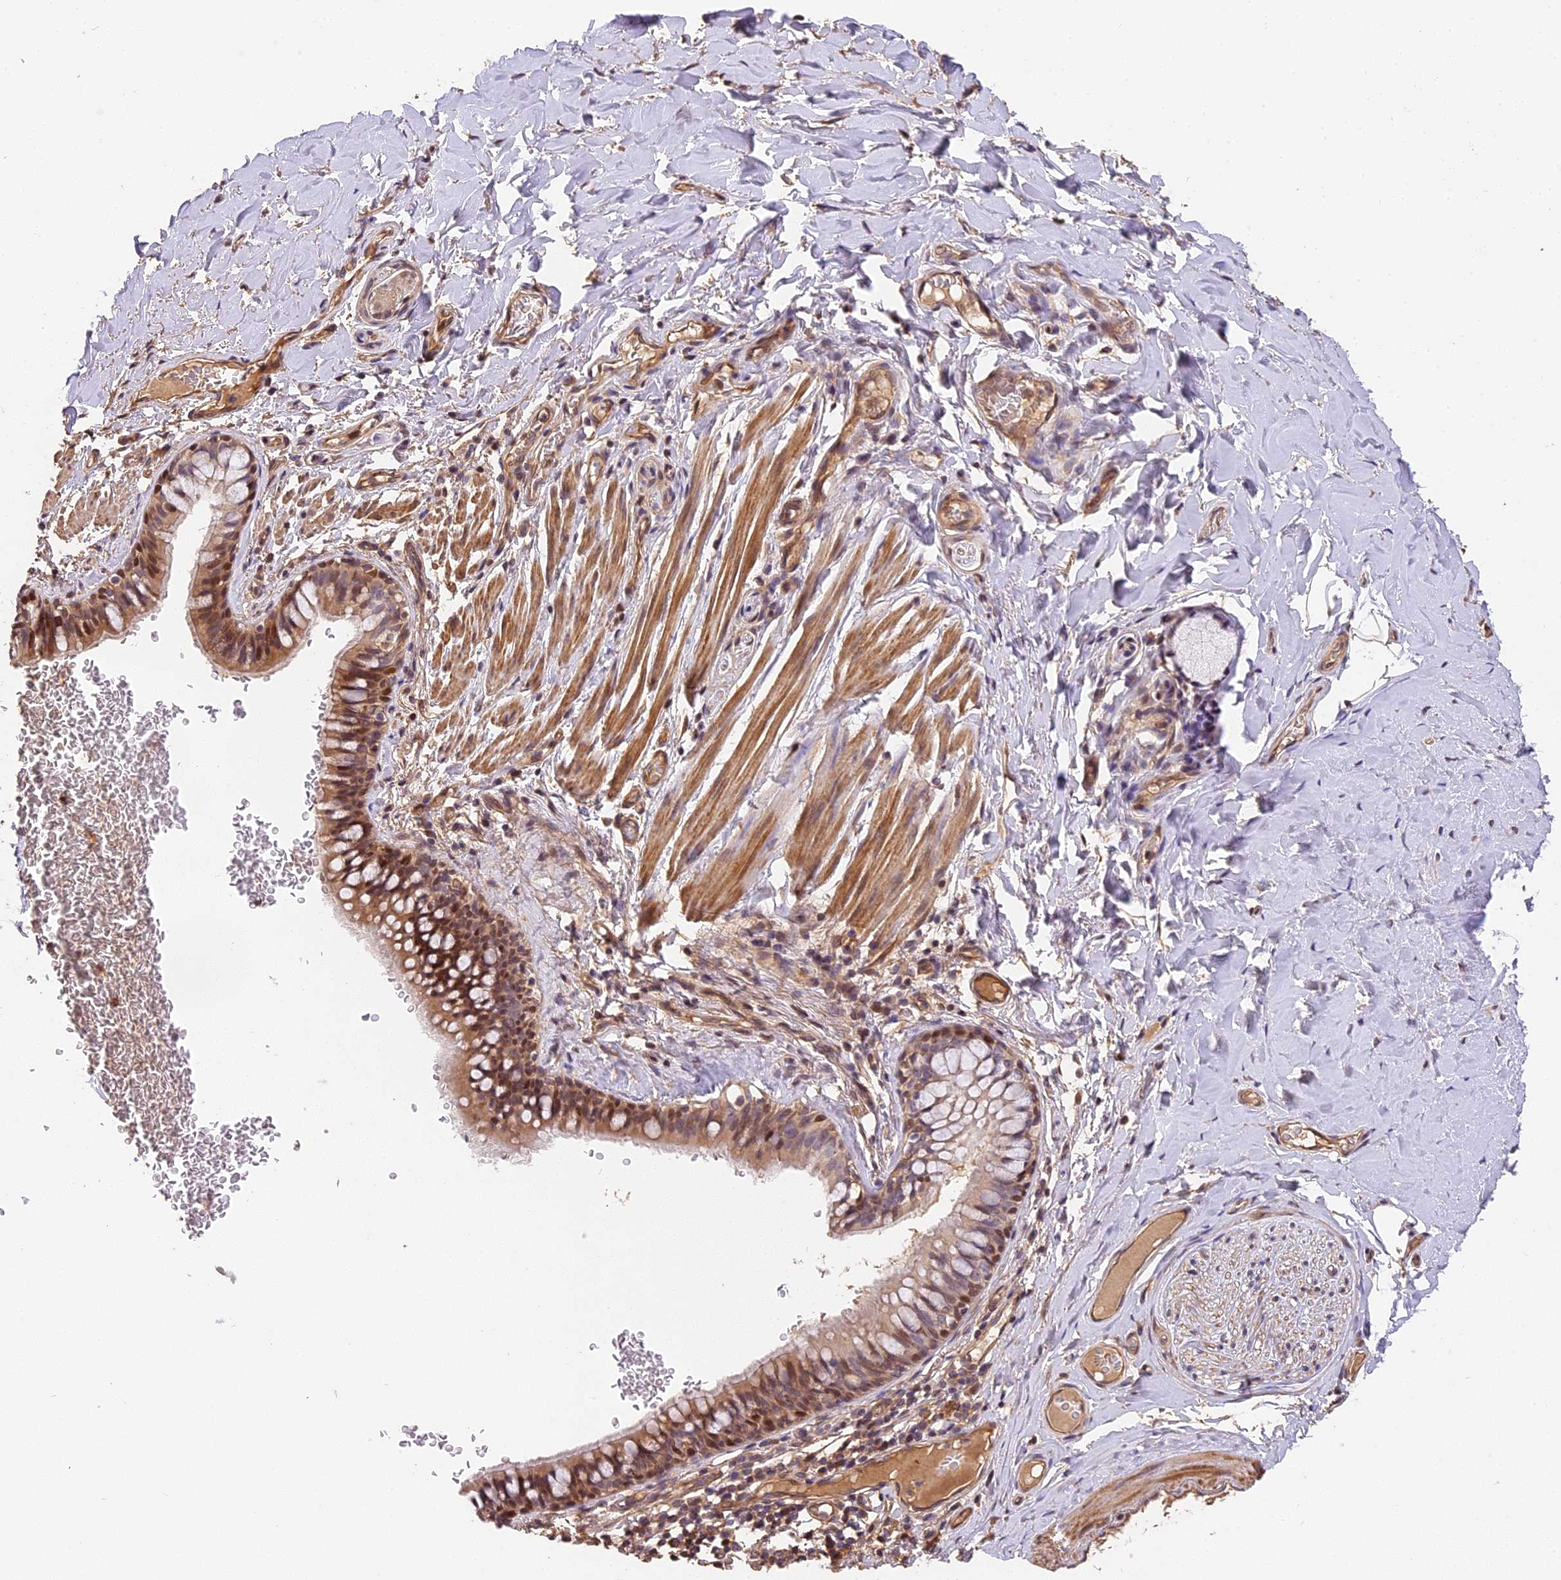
{"staining": {"intensity": "moderate", "quantity": ">75%", "location": "cytoplasmic/membranous,nuclear"}, "tissue": "bronchus", "cell_type": "Respiratory epithelial cells", "image_type": "normal", "snomed": [{"axis": "morphology", "description": "Normal tissue, NOS"}, {"axis": "topography", "description": "Cartilage tissue"}, {"axis": "topography", "description": "Bronchus"}], "caption": "Protein staining reveals moderate cytoplasmic/membranous,nuclear expression in approximately >75% of respiratory epithelial cells in benign bronchus. (DAB (3,3'-diaminobenzidine) = brown stain, brightfield microscopy at high magnification).", "gene": "ARHGAP17", "patient": {"sex": "female", "age": 36}}